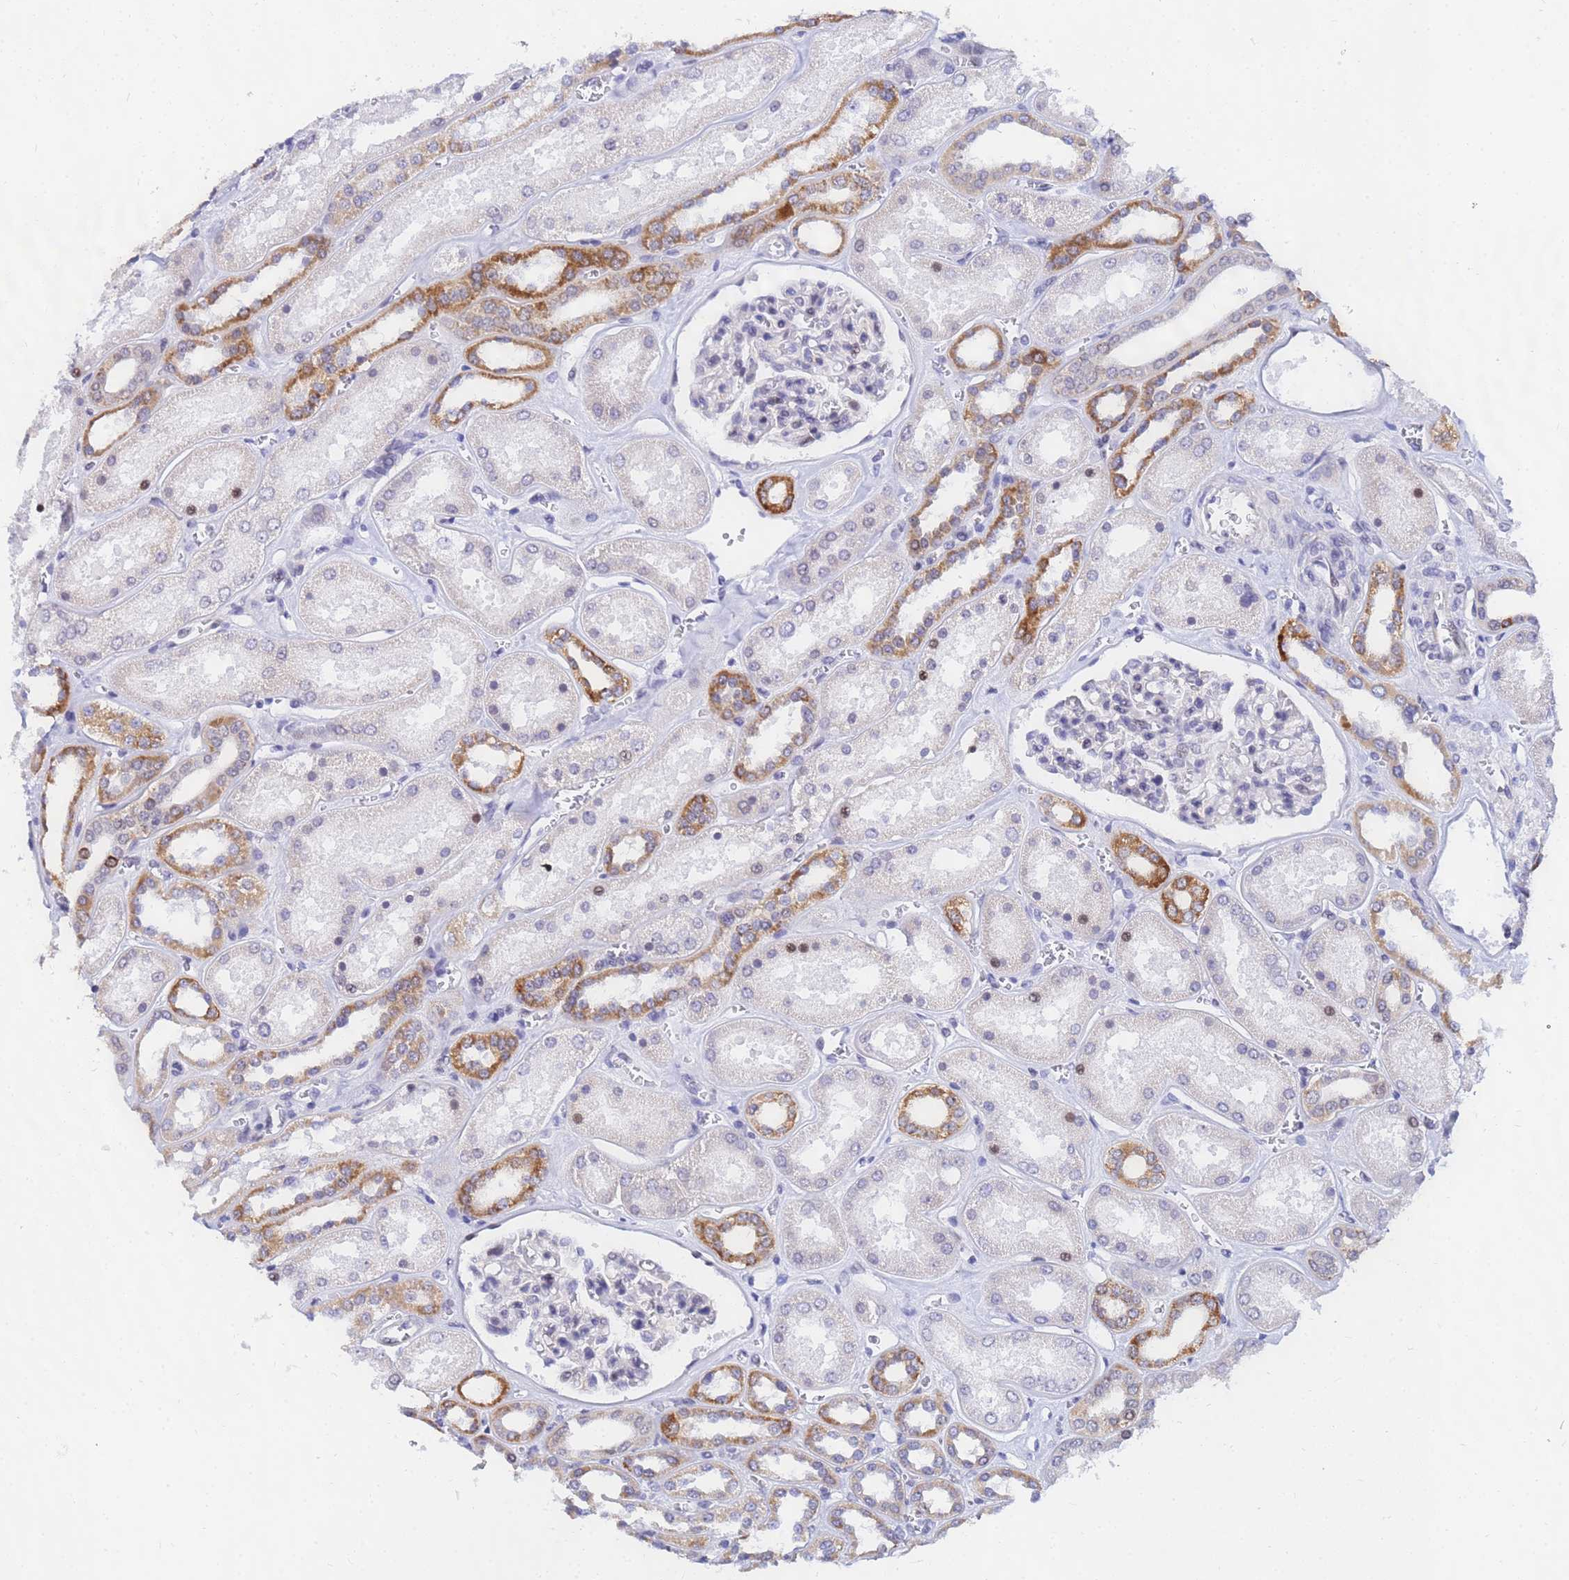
{"staining": {"intensity": "negative", "quantity": "none", "location": "none"}, "tissue": "kidney", "cell_type": "Cells in glomeruli", "image_type": "normal", "snomed": [{"axis": "morphology", "description": "Normal tissue, NOS"}, {"axis": "morphology", "description": "Adenocarcinoma, NOS"}, {"axis": "topography", "description": "Kidney"}], "caption": "Cells in glomeruli show no significant staining in unremarkable kidney.", "gene": "CKMT1A", "patient": {"sex": "female", "age": 68}}